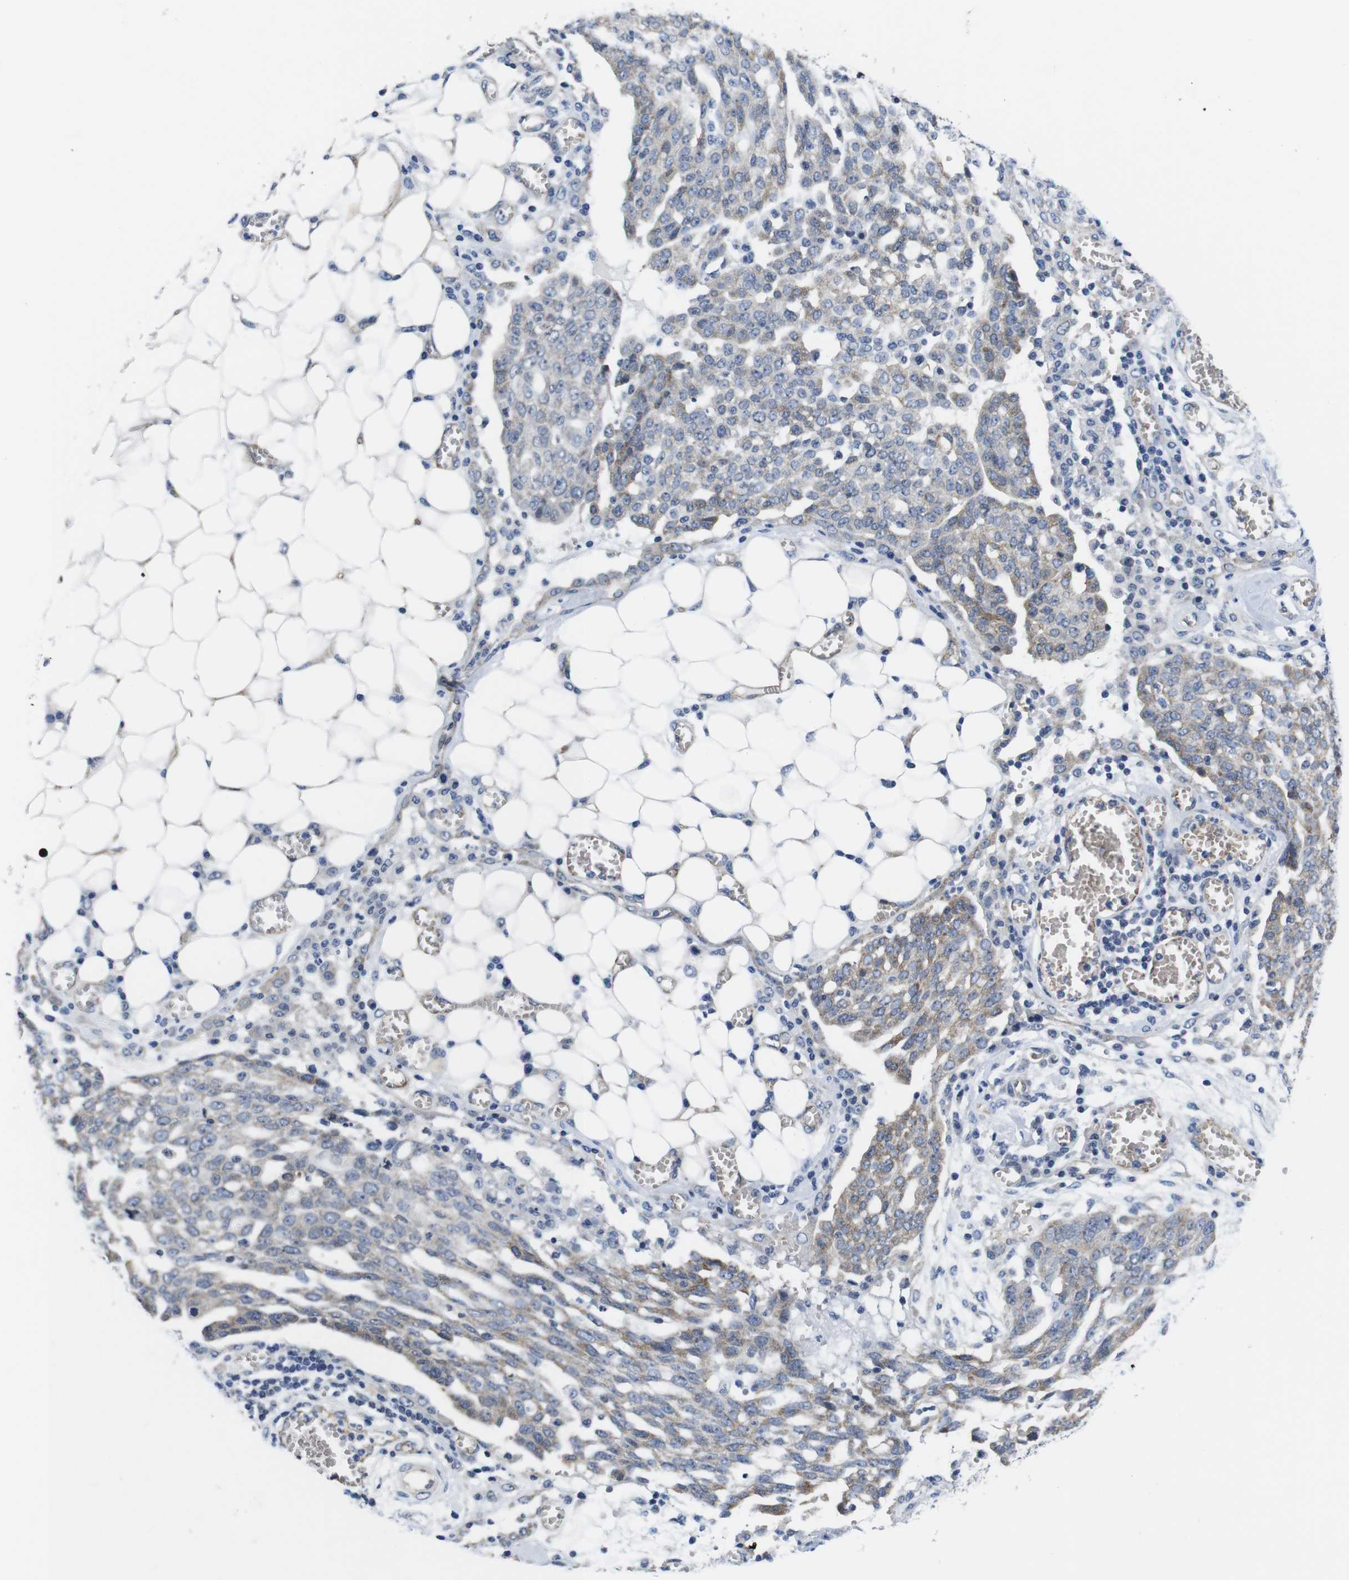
{"staining": {"intensity": "weak", "quantity": "25%-75%", "location": "cytoplasmic/membranous"}, "tissue": "ovarian cancer", "cell_type": "Tumor cells", "image_type": "cancer", "snomed": [{"axis": "morphology", "description": "Cystadenocarcinoma, serous, NOS"}, {"axis": "topography", "description": "Soft tissue"}, {"axis": "topography", "description": "Ovary"}], "caption": "Serous cystadenocarcinoma (ovarian) tissue exhibits weak cytoplasmic/membranous staining in about 25%-75% of tumor cells", "gene": "SOCS3", "patient": {"sex": "female", "age": 57}}